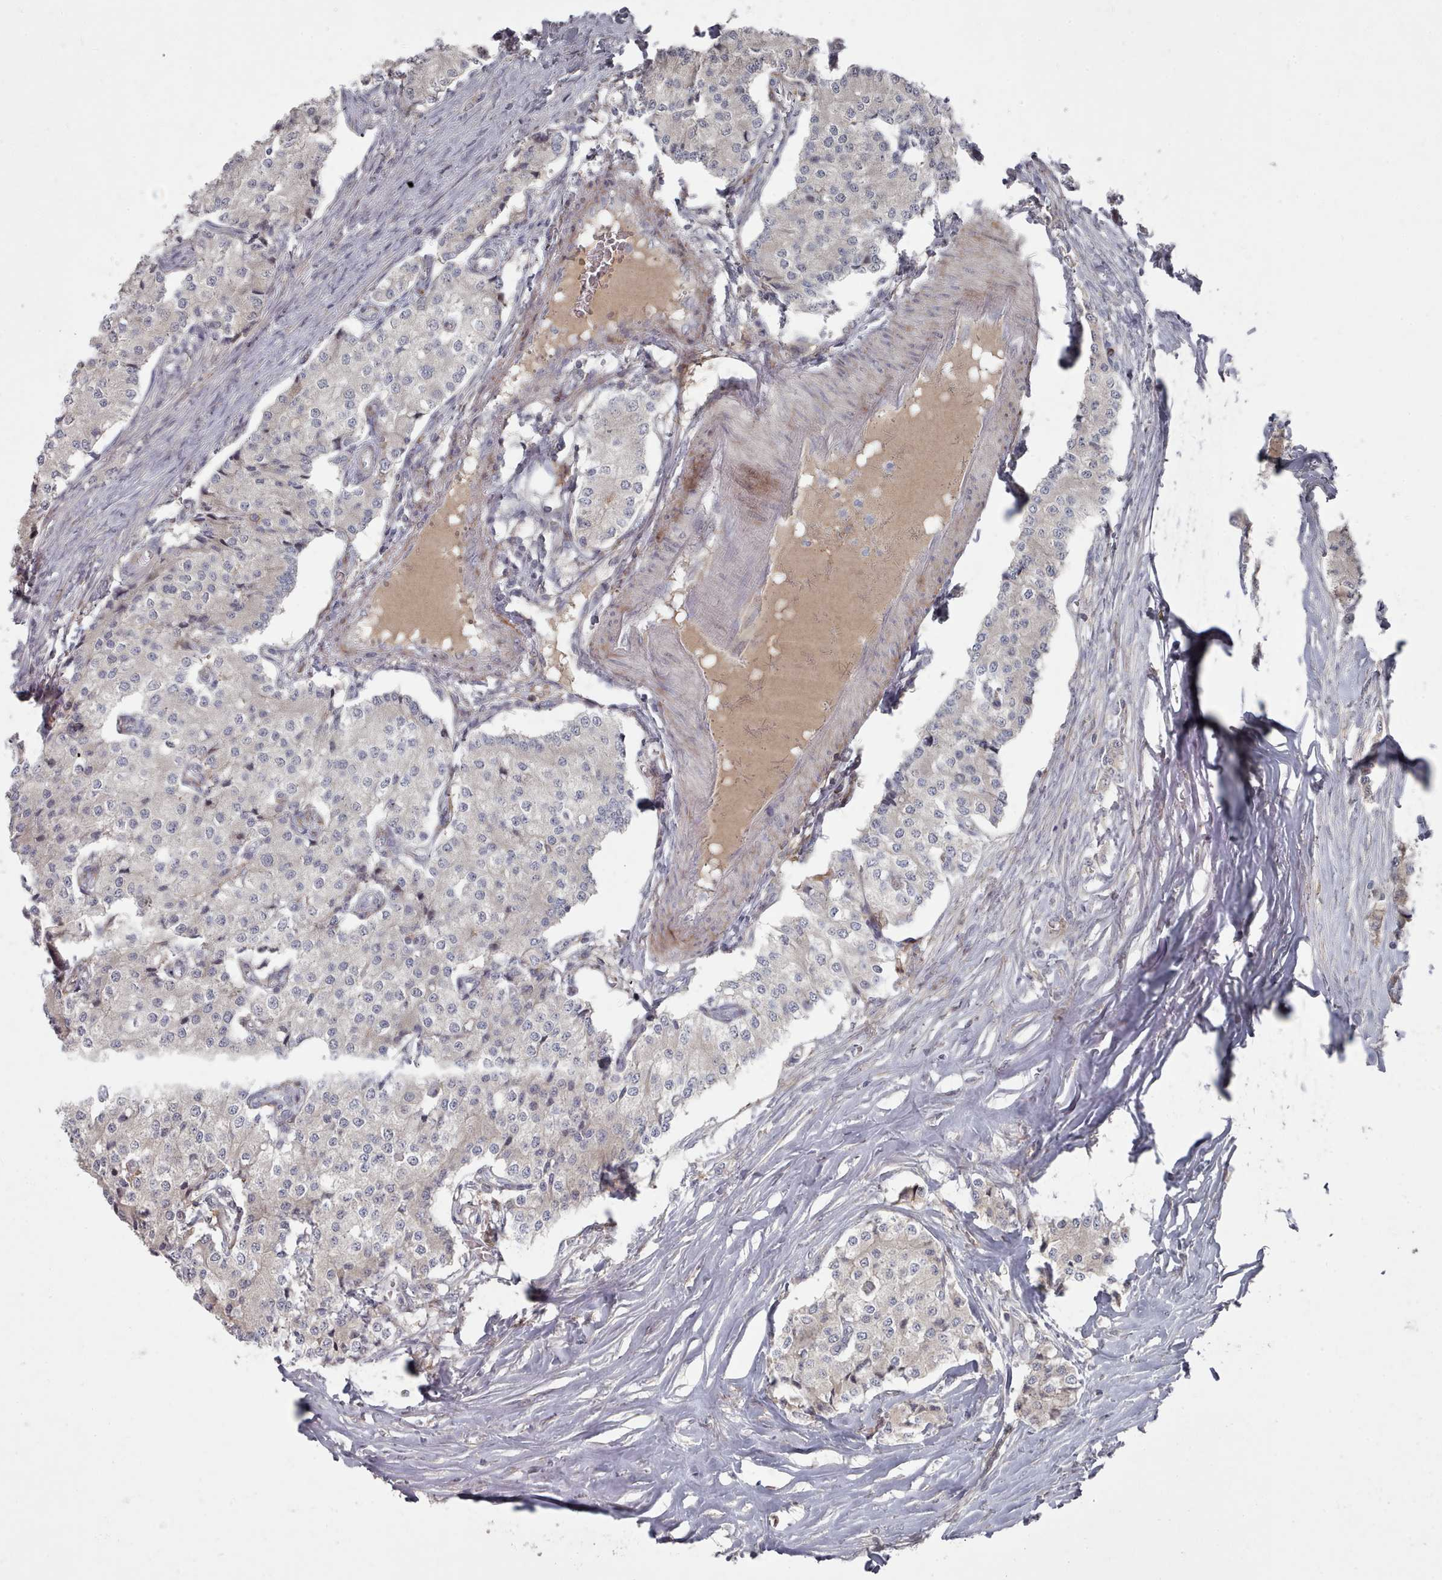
{"staining": {"intensity": "weak", "quantity": "<25%", "location": "cytoplasmic/membranous"}, "tissue": "carcinoid", "cell_type": "Tumor cells", "image_type": "cancer", "snomed": [{"axis": "morphology", "description": "Carcinoid, malignant, NOS"}, {"axis": "topography", "description": "Colon"}], "caption": "Human carcinoid (malignant) stained for a protein using immunohistochemistry (IHC) exhibits no positivity in tumor cells.", "gene": "COL8A2", "patient": {"sex": "female", "age": 52}}